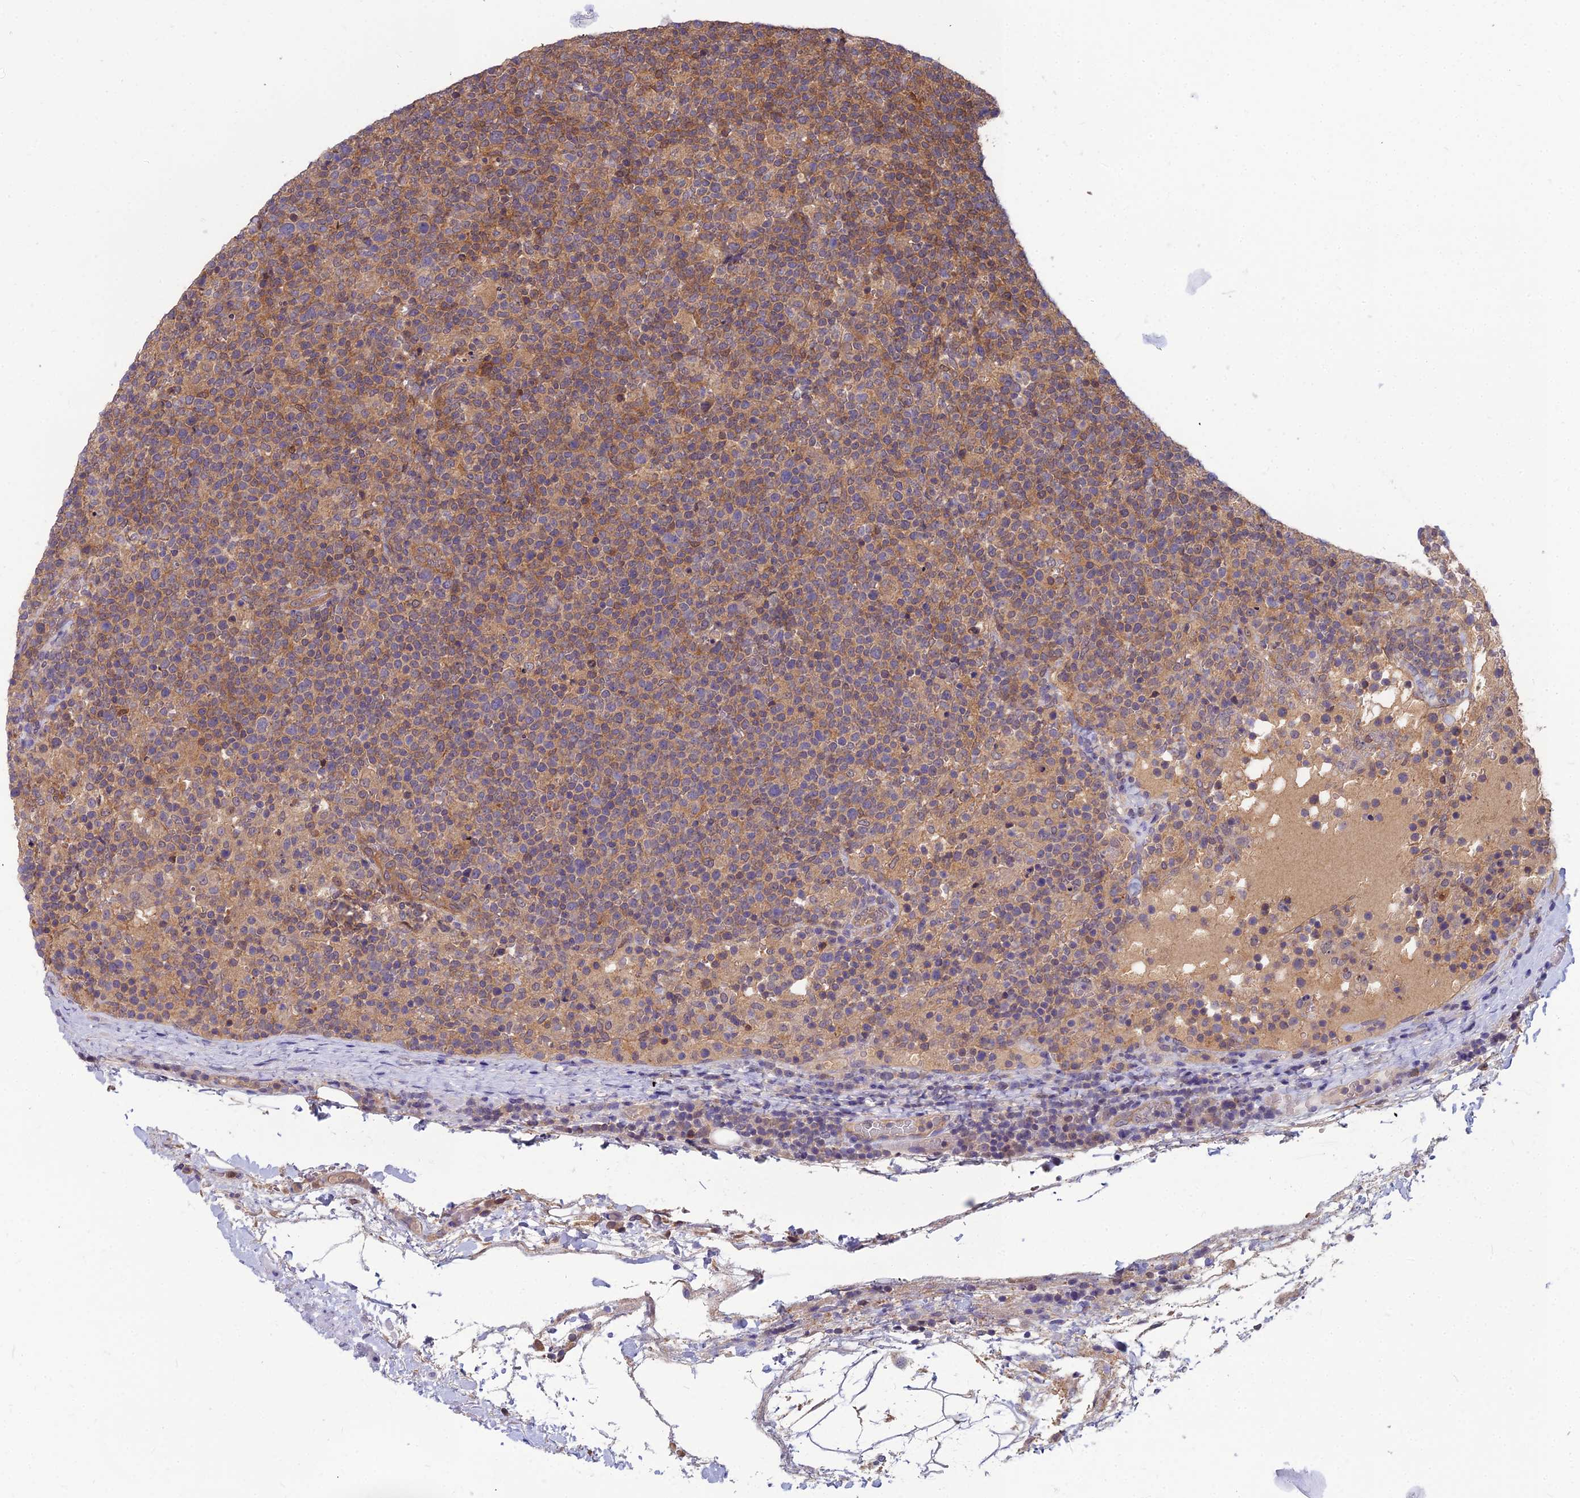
{"staining": {"intensity": "moderate", "quantity": "25%-75%", "location": "cytoplasmic/membranous"}, "tissue": "lymphoma", "cell_type": "Tumor cells", "image_type": "cancer", "snomed": [{"axis": "morphology", "description": "Malignant lymphoma, non-Hodgkin's type, High grade"}, {"axis": "topography", "description": "Lymph node"}], "caption": "This is a photomicrograph of immunohistochemistry staining of lymphoma, which shows moderate staining in the cytoplasmic/membranous of tumor cells.", "gene": "MVD", "patient": {"sex": "male", "age": 61}}